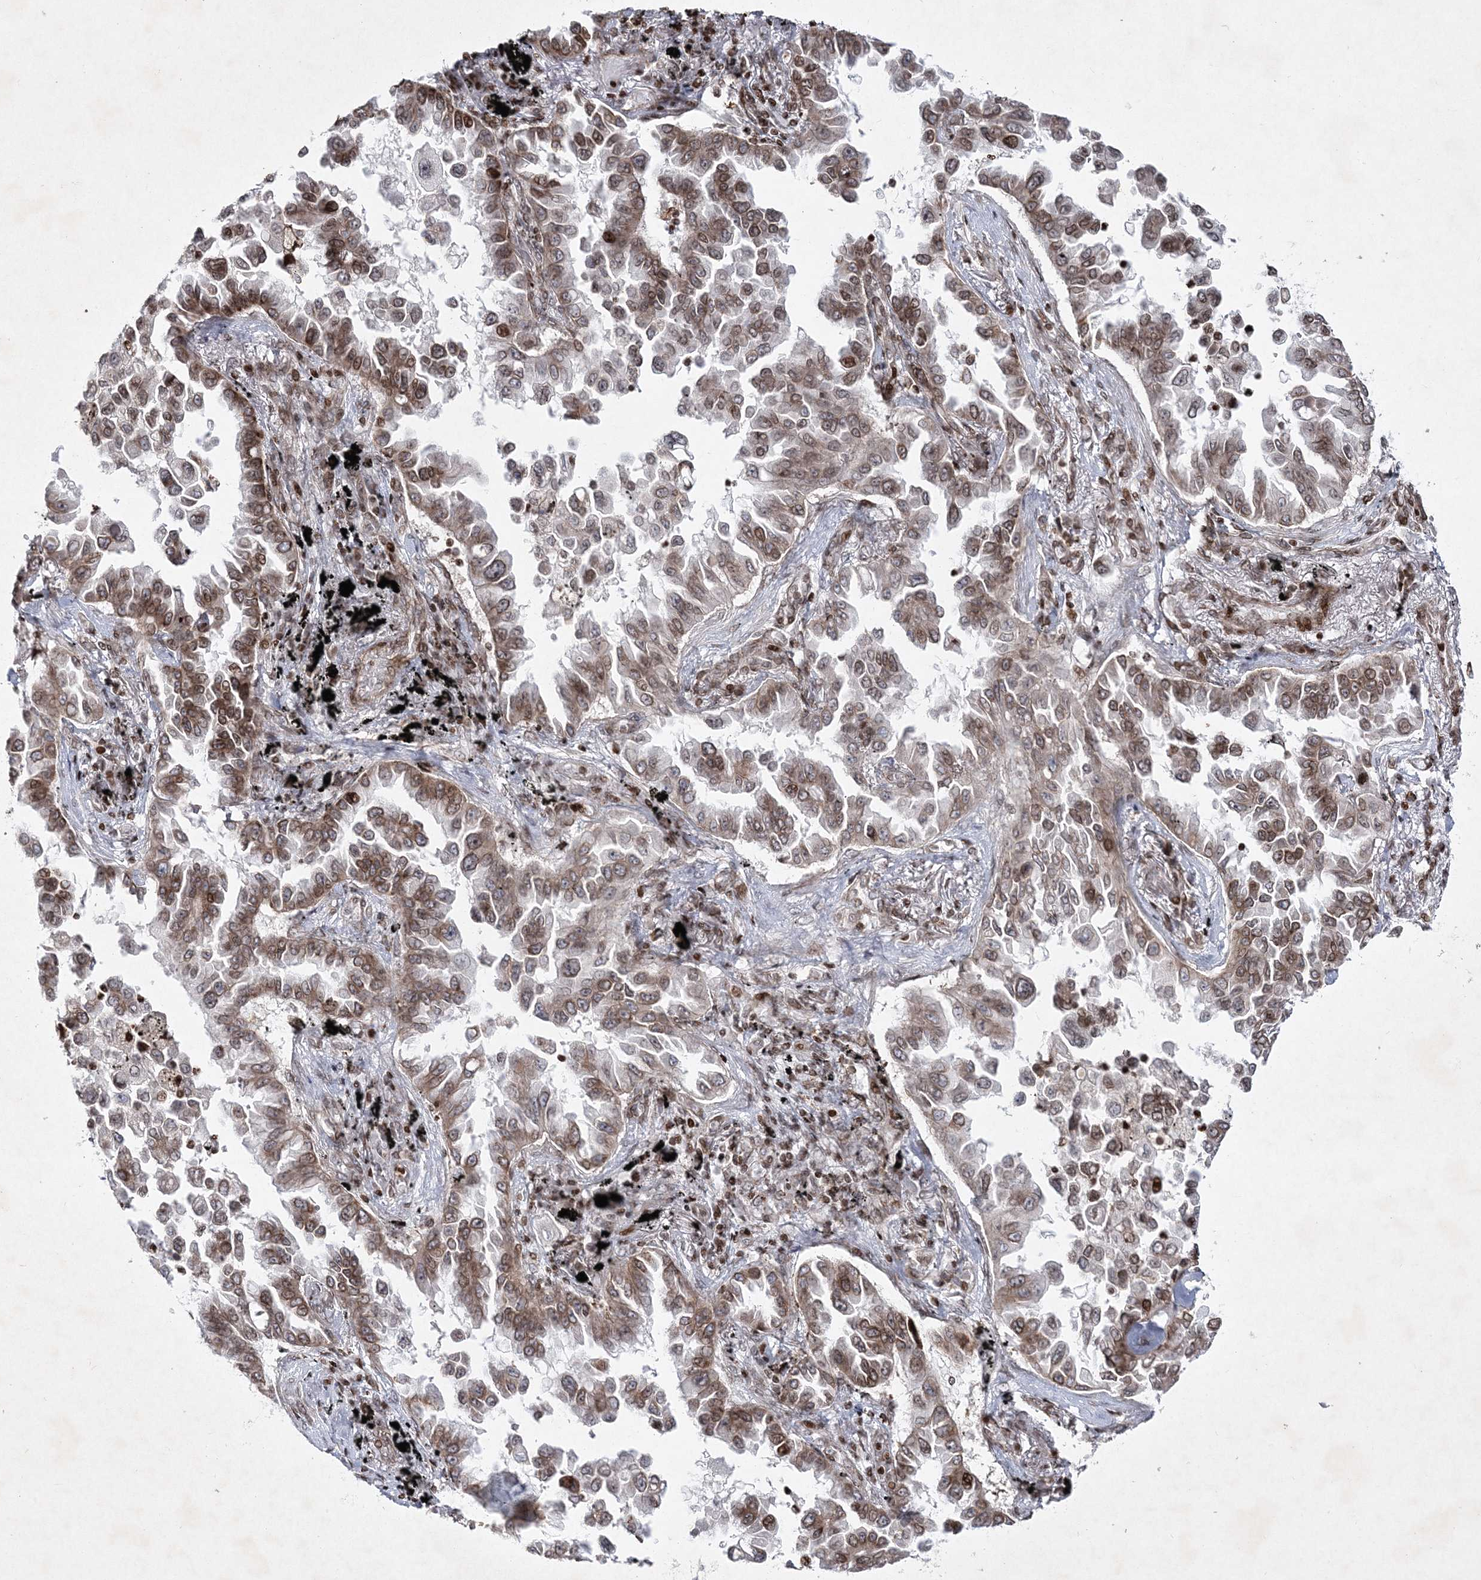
{"staining": {"intensity": "weak", "quantity": "25%-75%", "location": "nuclear"}, "tissue": "lung cancer", "cell_type": "Tumor cells", "image_type": "cancer", "snomed": [{"axis": "morphology", "description": "Adenocarcinoma, NOS"}, {"axis": "topography", "description": "Lung"}], "caption": "Protein staining of lung cancer tissue reveals weak nuclear staining in about 25%-75% of tumor cells.", "gene": "SMIM29", "patient": {"sex": "female", "age": 67}}